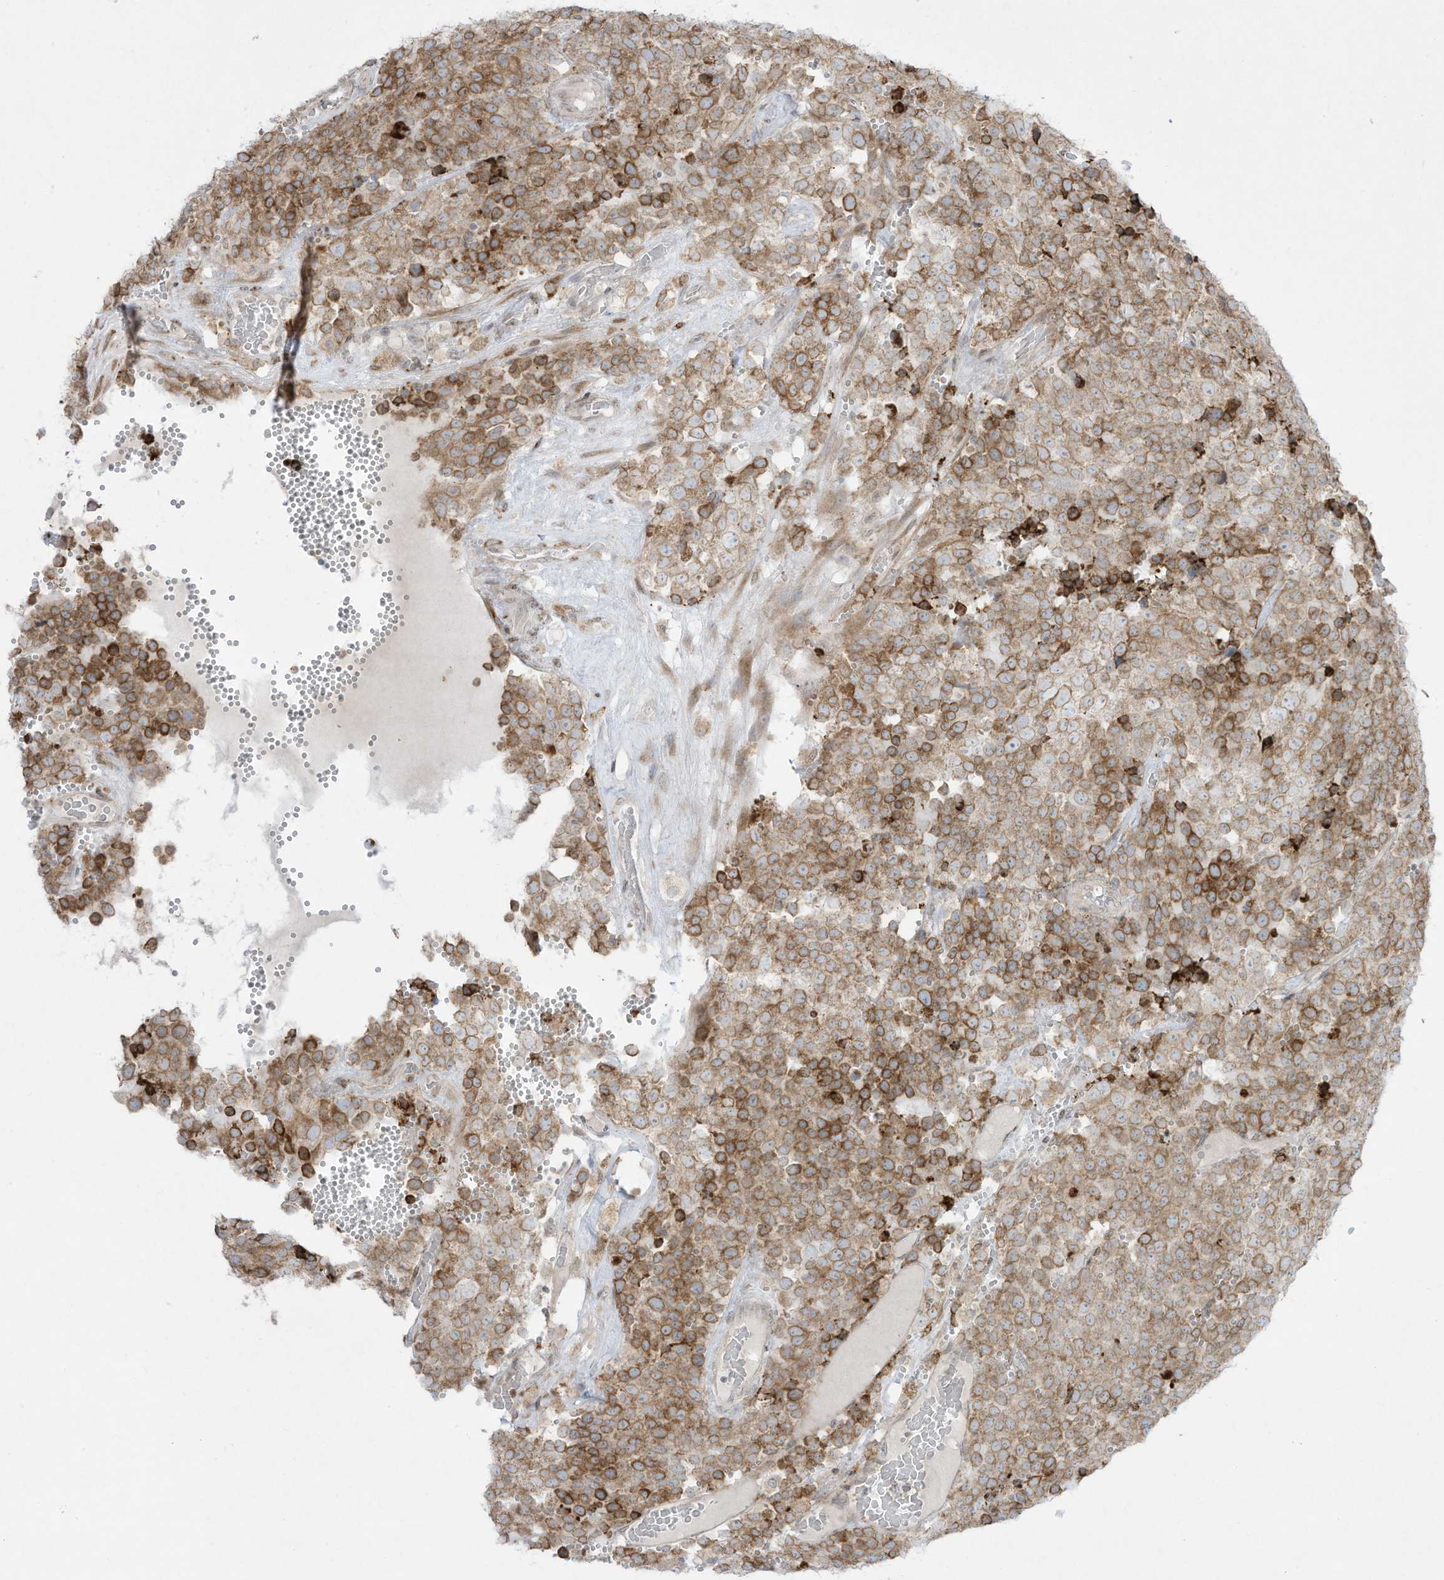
{"staining": {"intensity": "moderate", "quantity": ">75%", "location": "cytoplasmic/membranous"}, "tissue": "testis cancer", "cell_type": "Tumor cells", "image_type": "cancer", "snomed": [{"axis": "morphology", "description": "Seminoma, NOS"}, {"axis": "topography", "description": "Testis"}], "caption": "DAB (3,3'-diaminobenzidine) immunohistochemical staining of human testis cancer exhibits moderate cytoplasmic/membranous protein expression in approximately >75% of tumor cells.", "gene": "PTK6", "patient": {"sex": "male", "age": 71}}